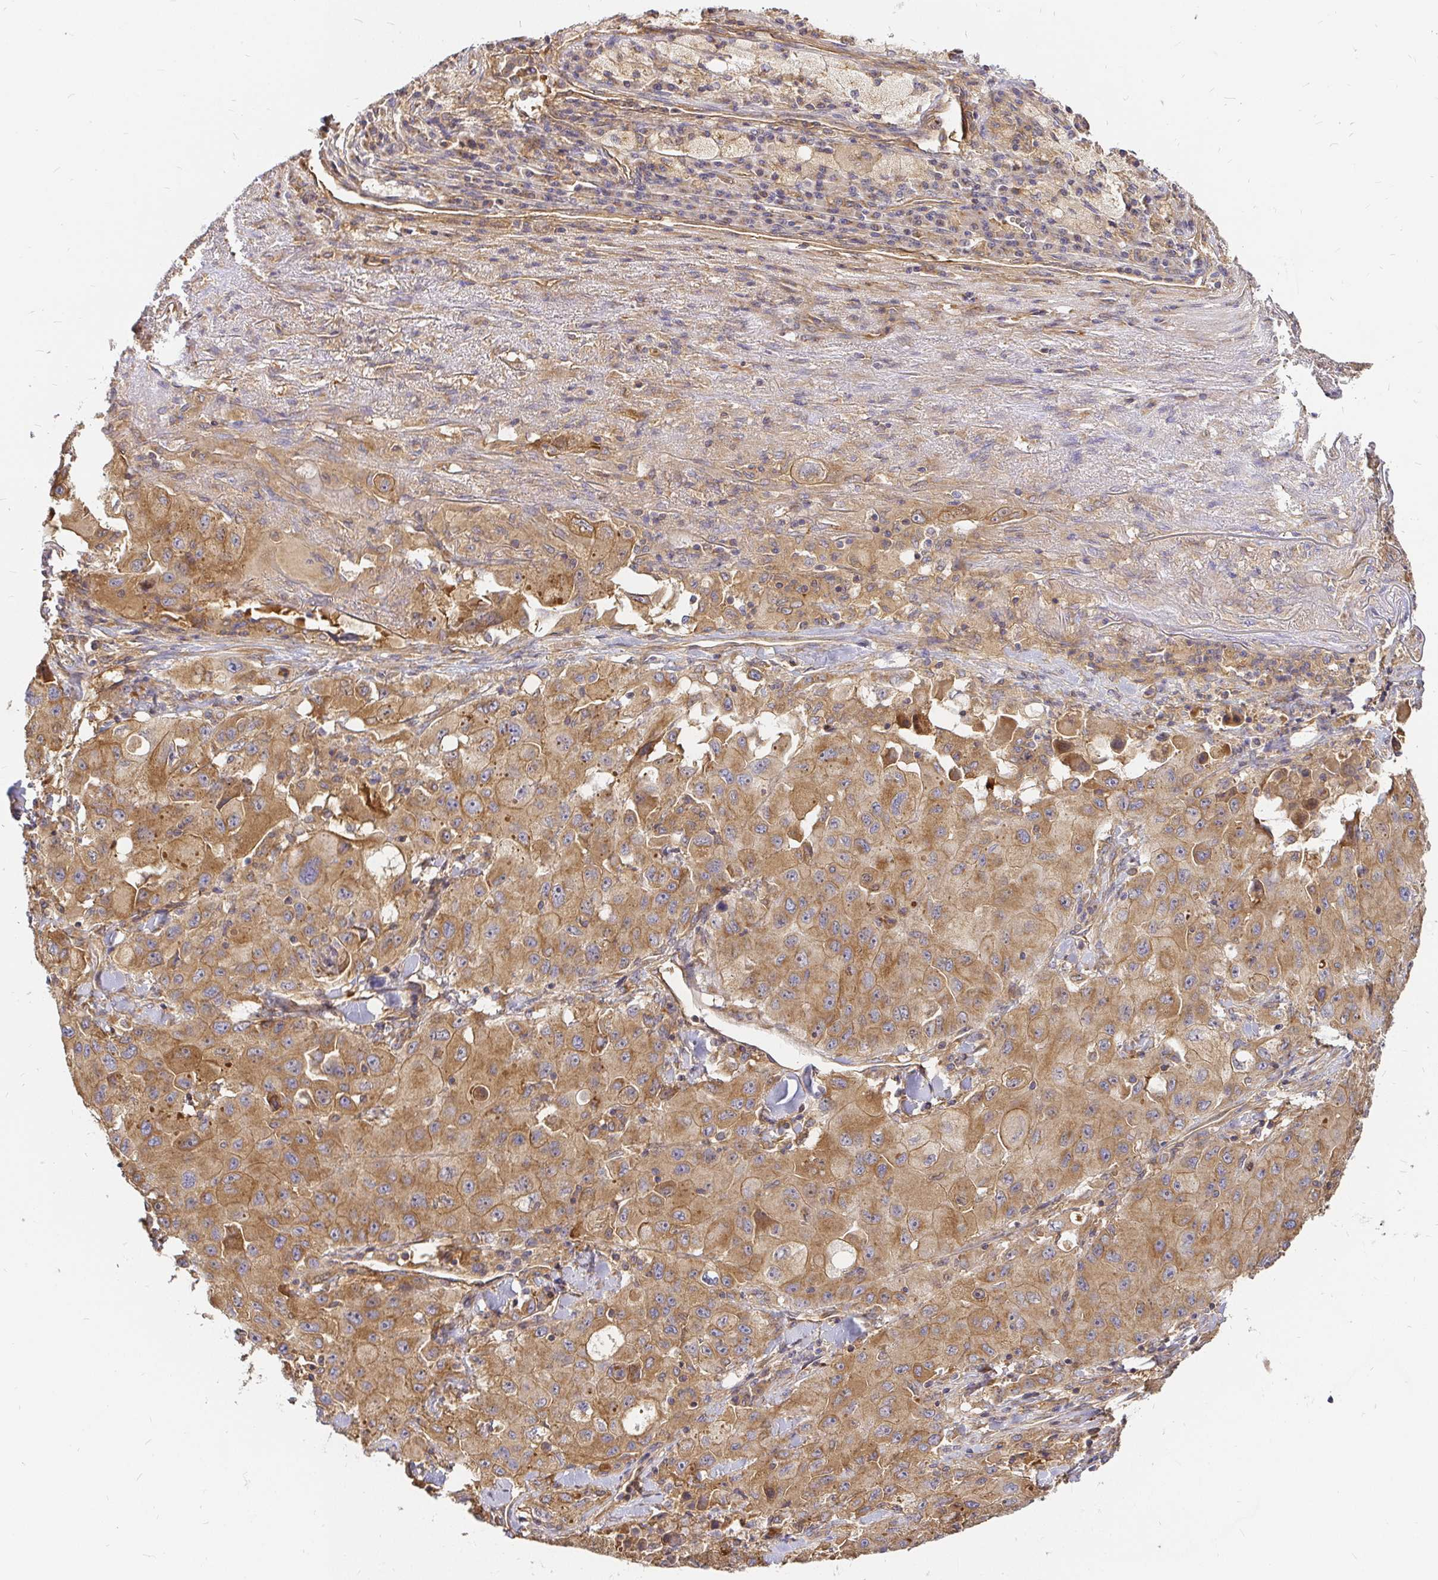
{"staining": {"intensity": "moderate", "quantity": ">75%", "location": "cytoplasmic/membranous"}, "tissue": "lung cancer", "cell_type": "Tumor cells", "image_type": "cancer", "snomed": [{"axis": "morphology", "description": "Squamous cell carcinoma, NOS"}, {"axis": "topography", "description": "Lung"}], "caption": "Lung squamous cell carcinoma was stained to show a protein in brown. There is medium levels of moderate cytoplasmic/membranous expression in approximately >75% of tumor cells.", "gene": "KIF5B", "patient": {"sex": "male", "age": 63}}